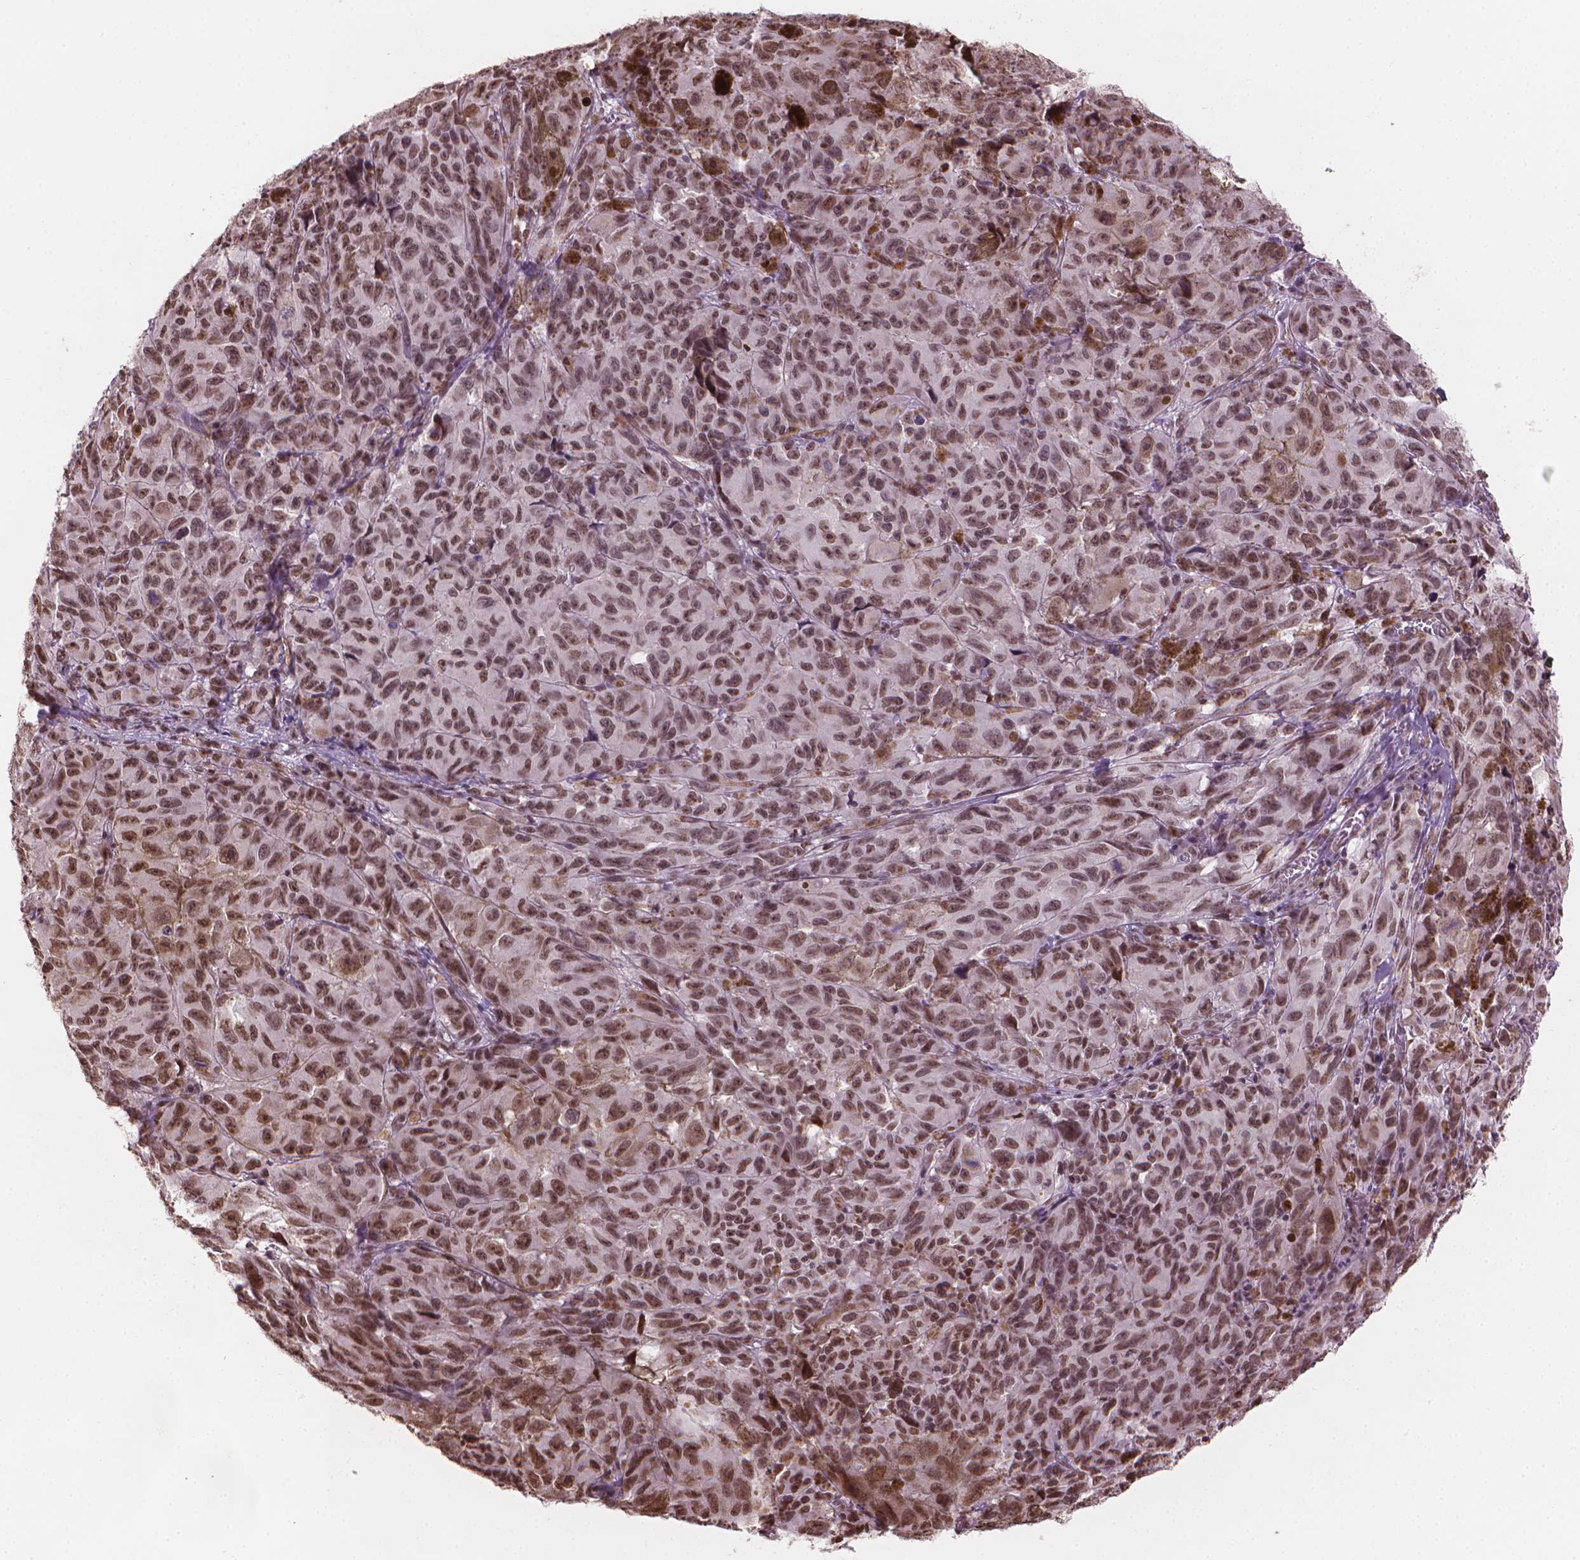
{"staining": {"intensity": "moderate", "quantity": ">75%", "location": "nuclear"}, "tissue": "melanoma", "cell_type": "Tumor cells", "image_type": "cancer", "snomed": [{"axis": "morphology", "description": "Malignant melanoma, NOS"}, {"axis": "topography", "description": "Vulva, labia, clitoris and Bartholin´s gland, NO"}], "caption": "The photomicrograph exhibits a brown stain indicating the presence of a protein in the nuclear of tumor cells in malignant melanoma.", "gene": "HOXD4", "patient": {"sex": "female", "age": 75}}